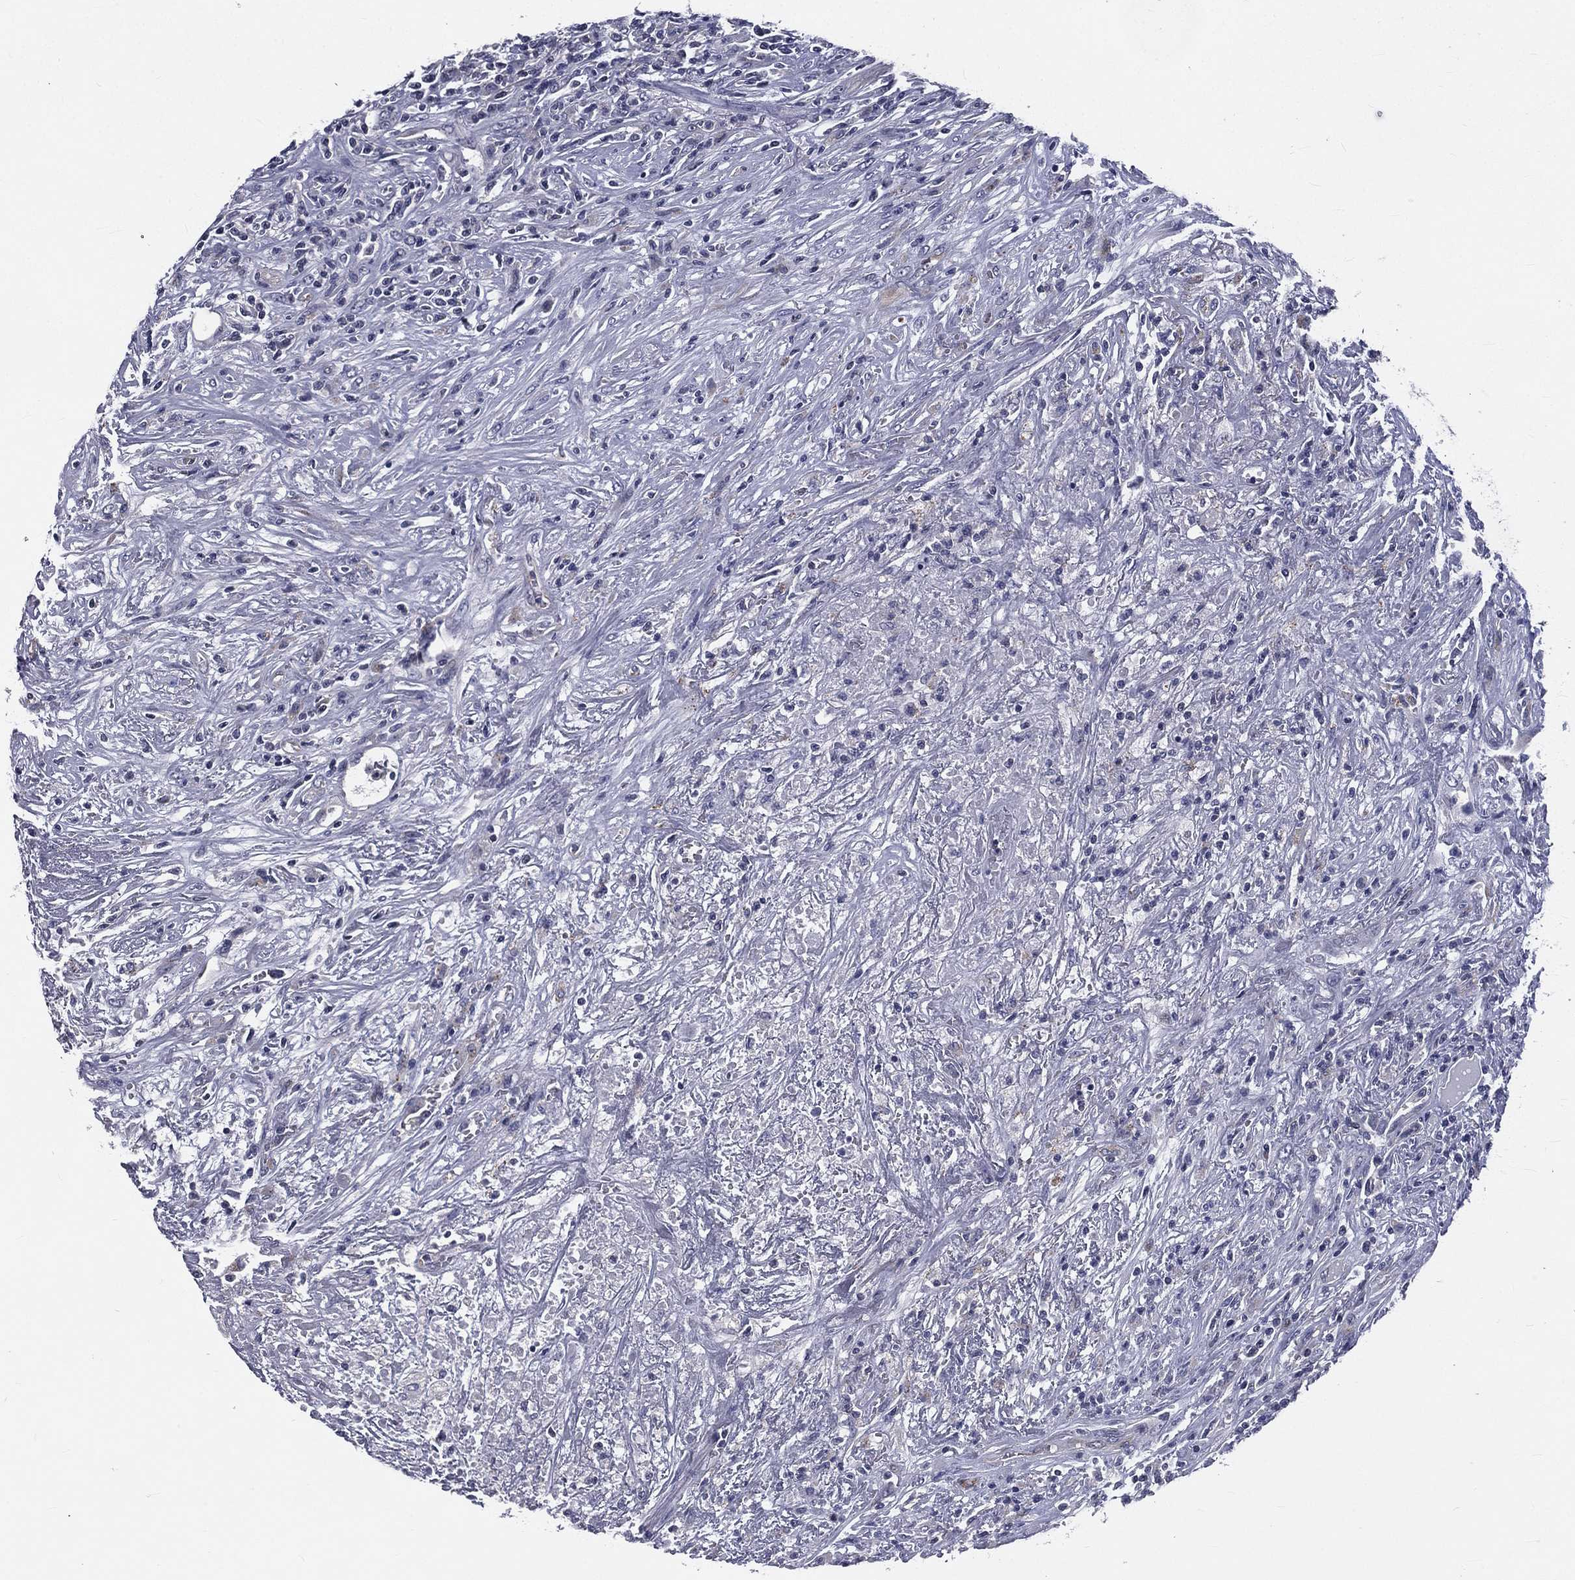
{"staining": {"intensity": "negative", "quantity": "none", "location": "none"}, "tissue": "lymphoma", "cell_type": "Tumor cells", "image_type": "cancer", "snomed": [{"axis": "morphology", "description": "Malignant lymphoma, non-Hodgkin's type, High grade"}, {"axis": "topography", "description": "Lung"}], "caption": "High-grade malignant lymphoma, non-Hodgkin's type was stained to show a protein in brown. There is no significant staining in tumor cells.", "gene": "IFT27", "patient": {"sex": "male", "age": 79}}